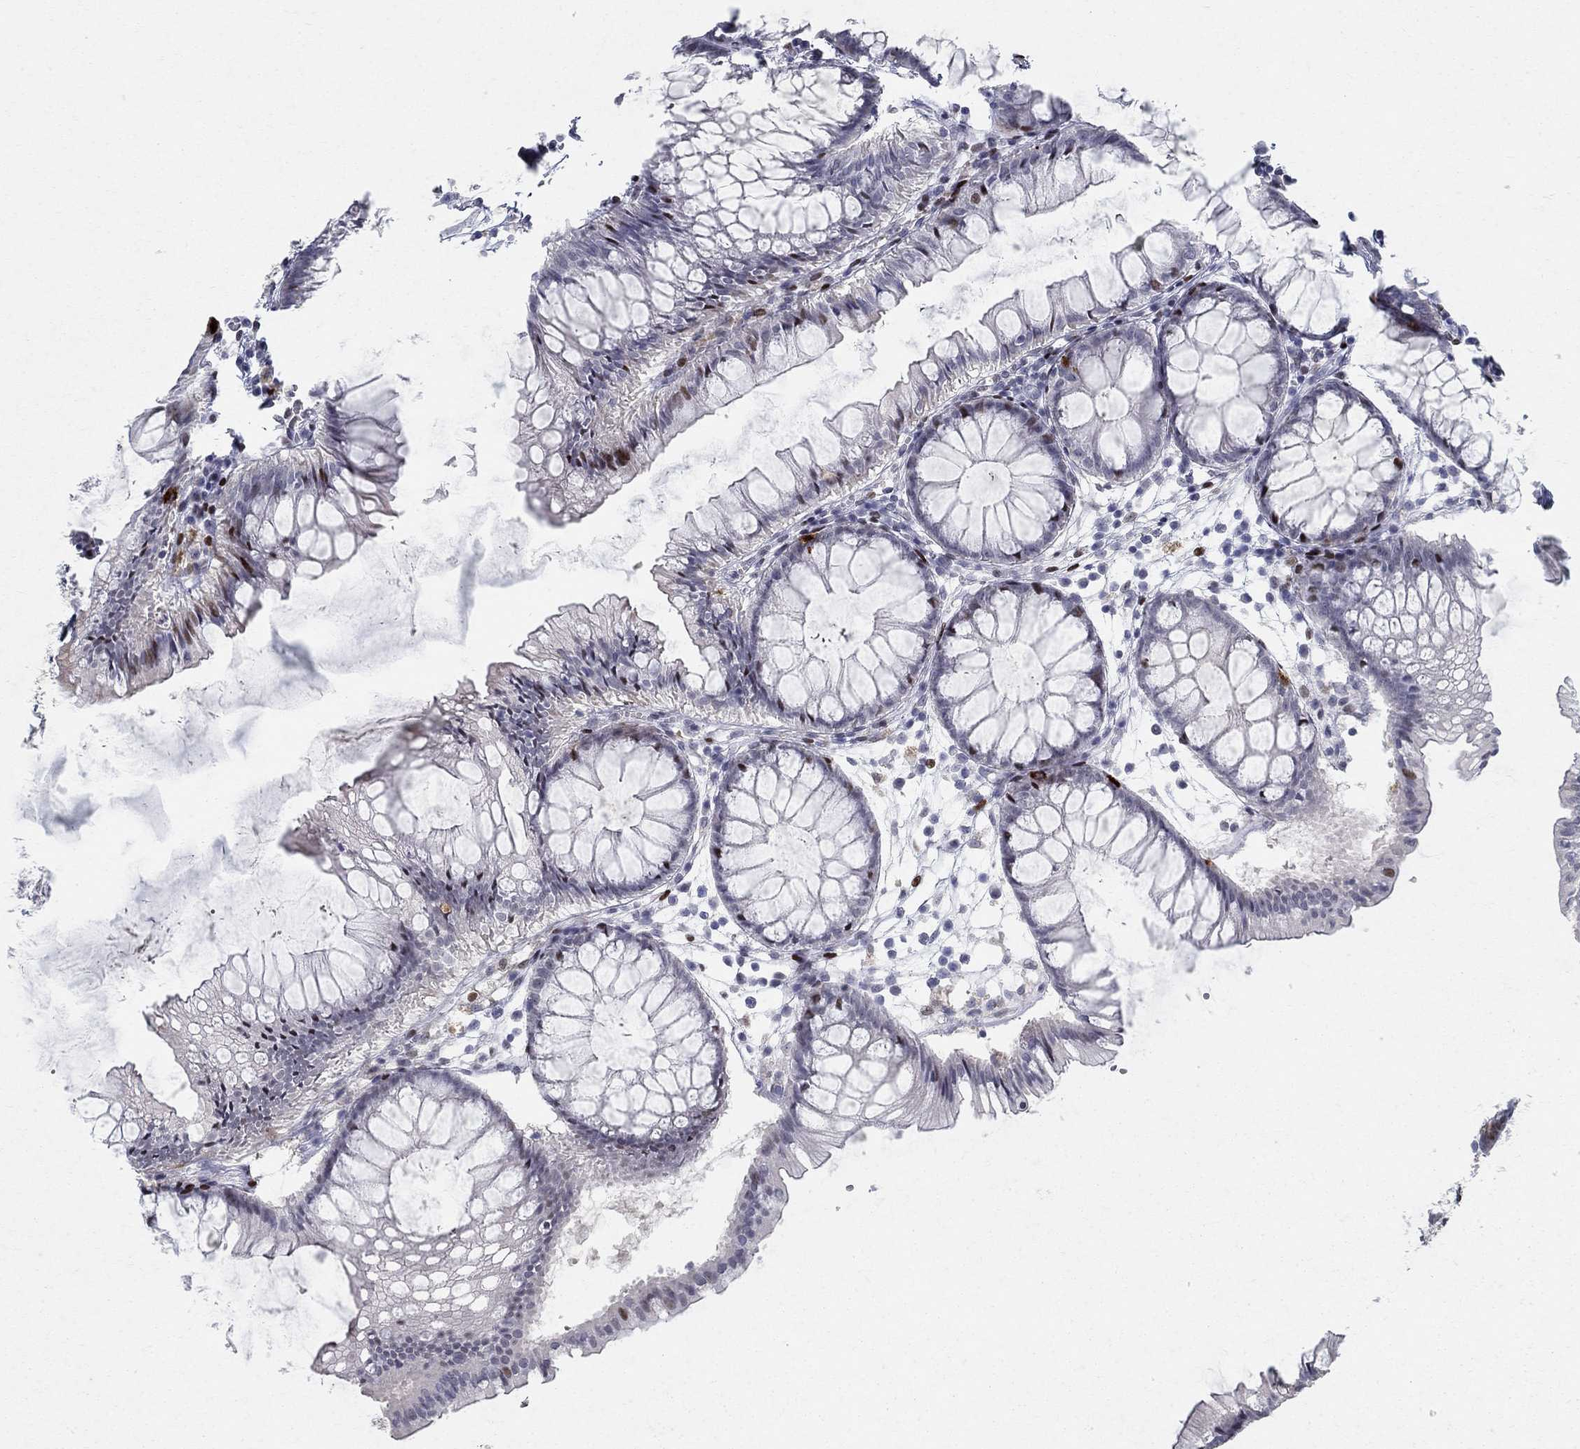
{"staining": {"intensity": "negative", "quantity": "none", "location": "none"}, "tissue": "colon", "cell_type": "Endothelial cells", "image_type": "normal", "snomed": [{"axis": "morphology", "description": "Normal tissue, NOS"}, {"axis": "morphology", "description": "Adenocarcinoma, NOS"}, {"axis": "topography", "description": "Colon"}], "caption": "DAB (3,3'-diaminobenzidine) immunohistochemical staining of benign colon shows no significant staining in endothelial cells. (Stains: DAB (3,3'-diaminobenzidine) immunohistochemistry with hematoxylin counter stain, Microscopy: brightfield microscopy at high magnification).", "gene": "RAPGEF5", "patient": {"sex": "male", "age": 65}}